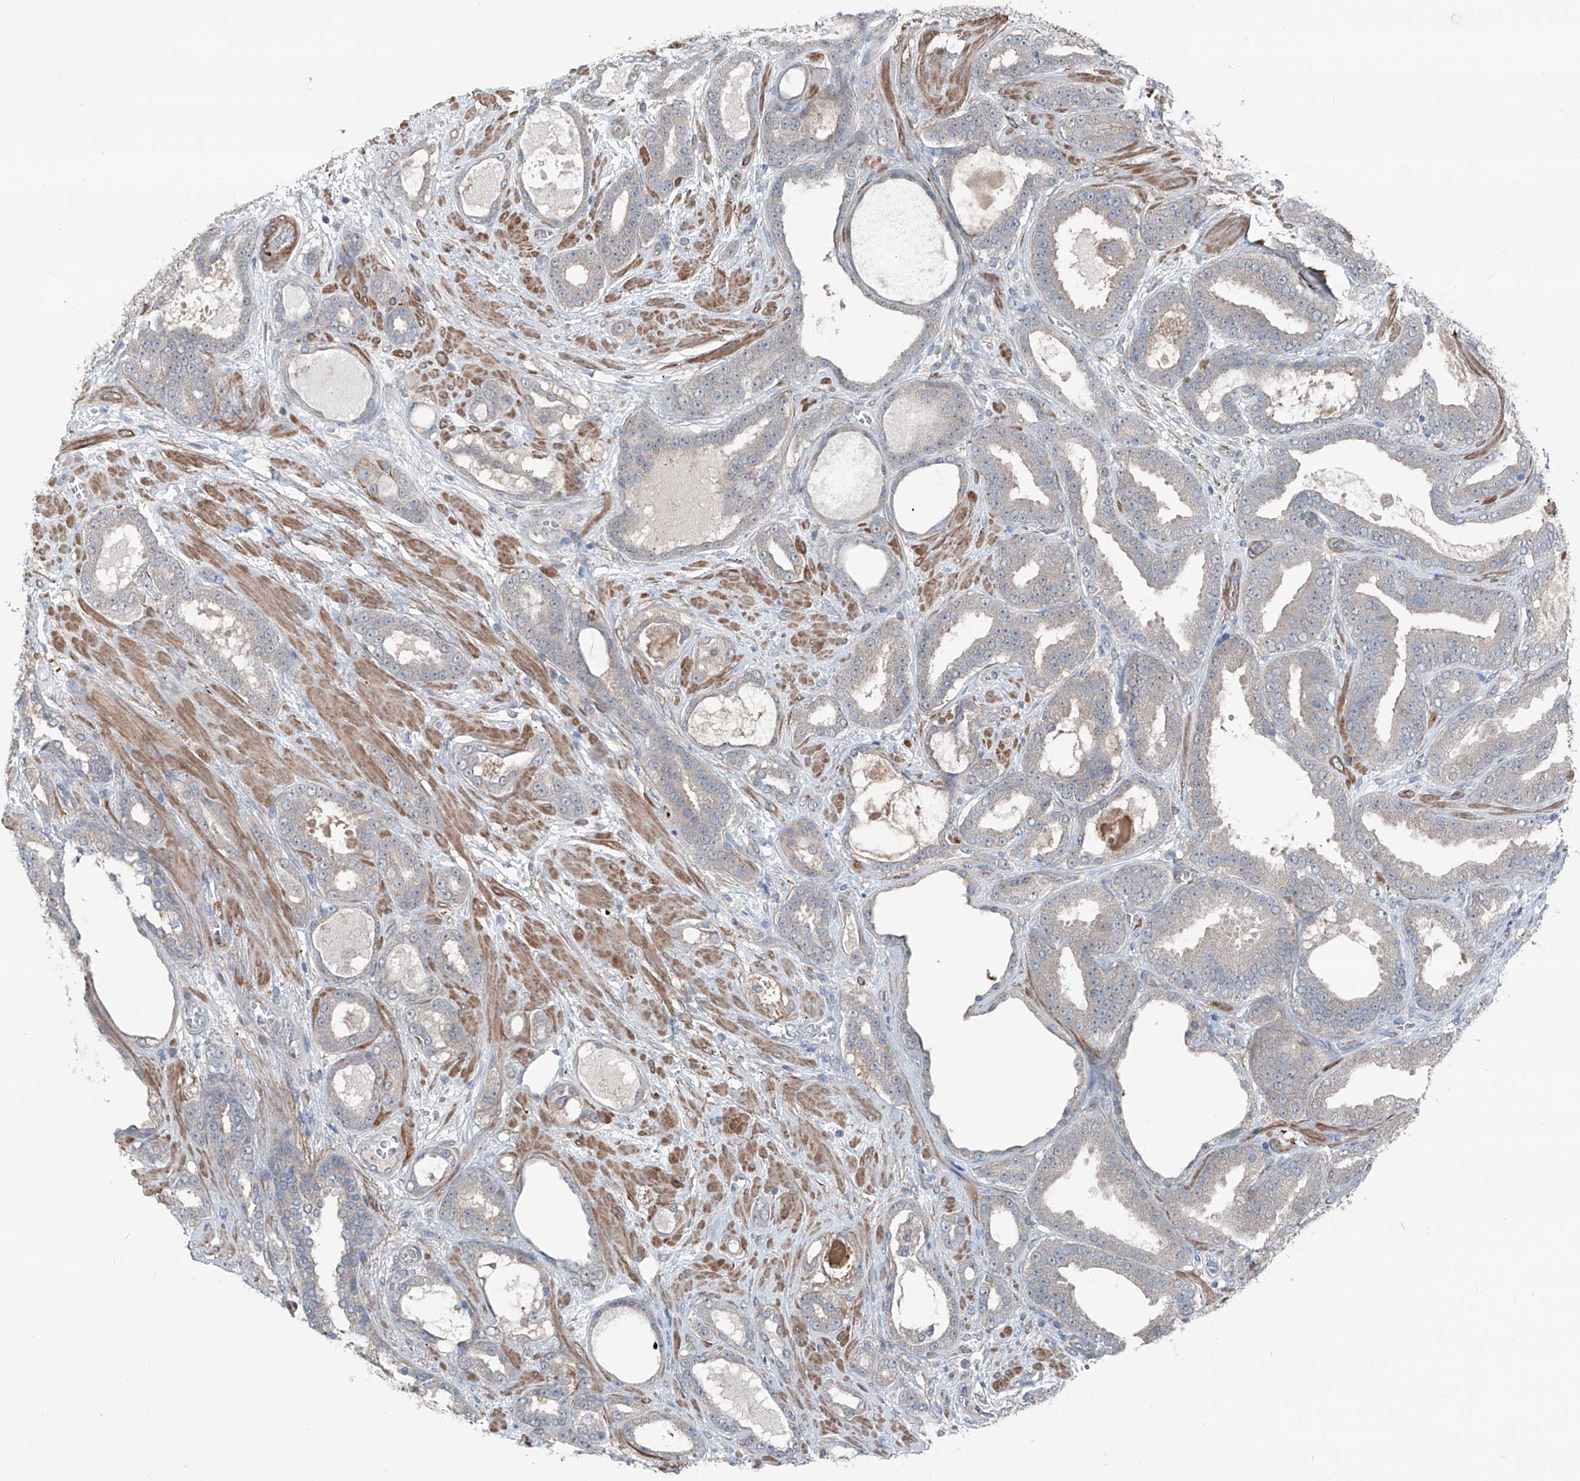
{"staining": {"intensity": "negative", "quantity": "none", "location": "none"}, "tissue": "prostate cancer", "cell_type": "Tumor cells", "image_type": "cancer", "snomed": [{"axis": "morphology", "description": "Adenocarcinoma, High grade"}, {"axis": "topography", "description": "Prostate"}], "caption": "An IHC photomicrograph of prostate cancer (adenocarcinoma (high-grade)) is shown. There is no staining in tumor cells of prostate cancer (adenocarcinoma (high-grade)).", "gene": "HSPB11", "patient": {"sex": "male", "age": 60}}